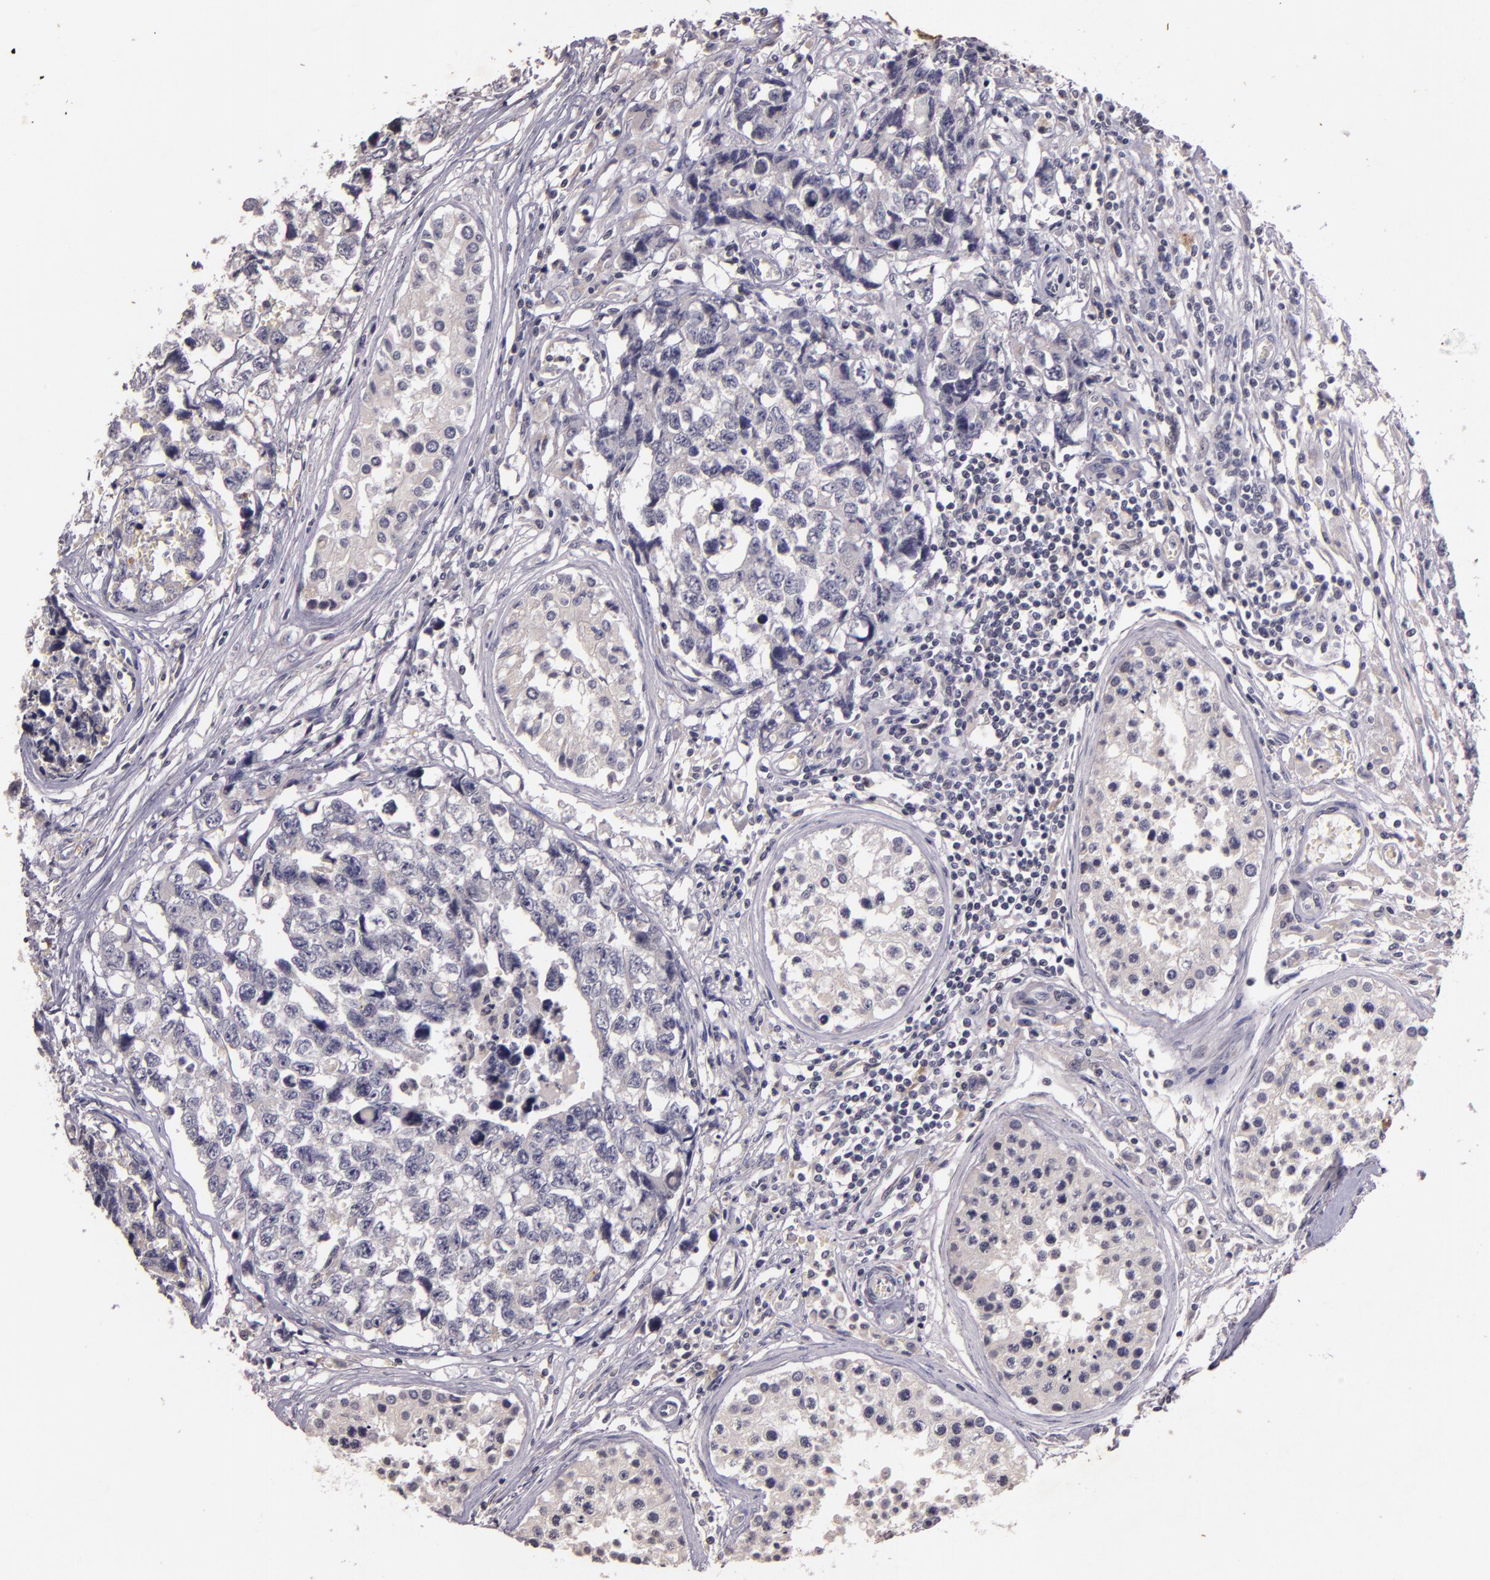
{"staining": {"intensity": "negative", "quantity": "none", "location": "none"}, "tissue": "testis cancer", "cell_type": "Tumor cells", "image_type": "cancer", "snomed": [{"axis": "morphology", "description": "Carcinoma, Embryonal, NOS"}, {"axis": "topography", "description": "Testis"}], "caption": "A micrograph of testis cancer (embryonal carcinoma) stained for a protein shows no brown staining in tumor cells.", "gene": "TFF1", "patient": {"sex": "male", "age": 31}}